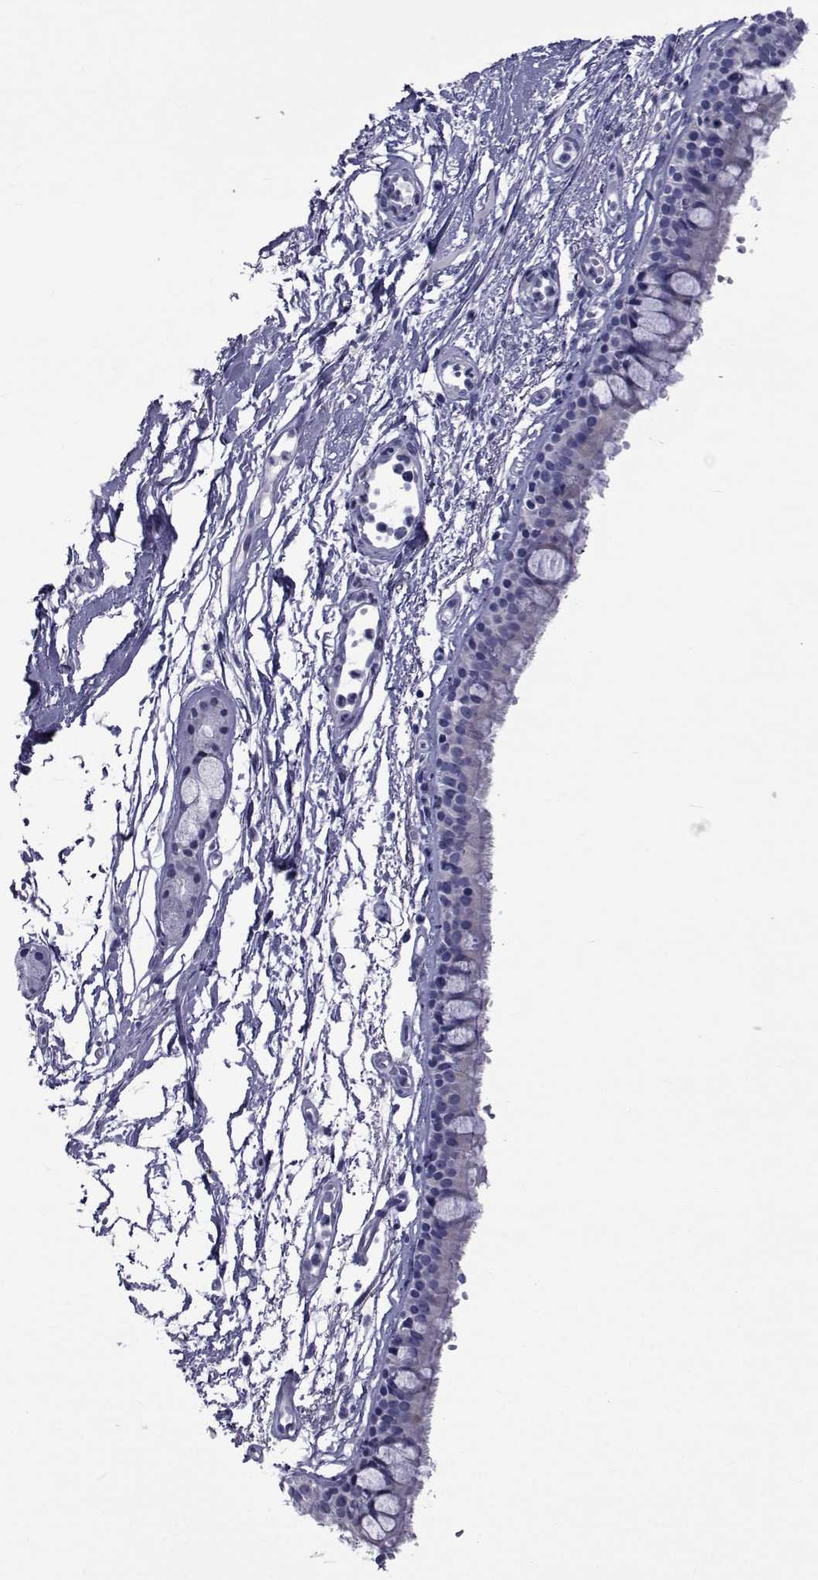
{"staining": {"intensity": "negative", "quantity": "none", "location": "none"}, "tissue": "bronchus", "cell_type": "Respiratory epithelial cells", "image_type": "normal", "snomed": [{"axis": "morphology", "description": "Normal tissue, NOS"}, {"axis": "topography", "description": "Cartilage tissue"}, {"axis": "topography", "description": "Bronchus"}], "caption": "Immunohistochemistry (IHC) histopathology image of benign bronchus: human bronchus stained with DAB (3,3'-diaminobenzidine) demonstrates no significant protein positivity in respiratory epithelial cells. (Immunohistochemistry (IHC), brightfield microscopy, high magnification).", "gene": "GKAP1", "patient": {"sex": "male", "age": 66}}